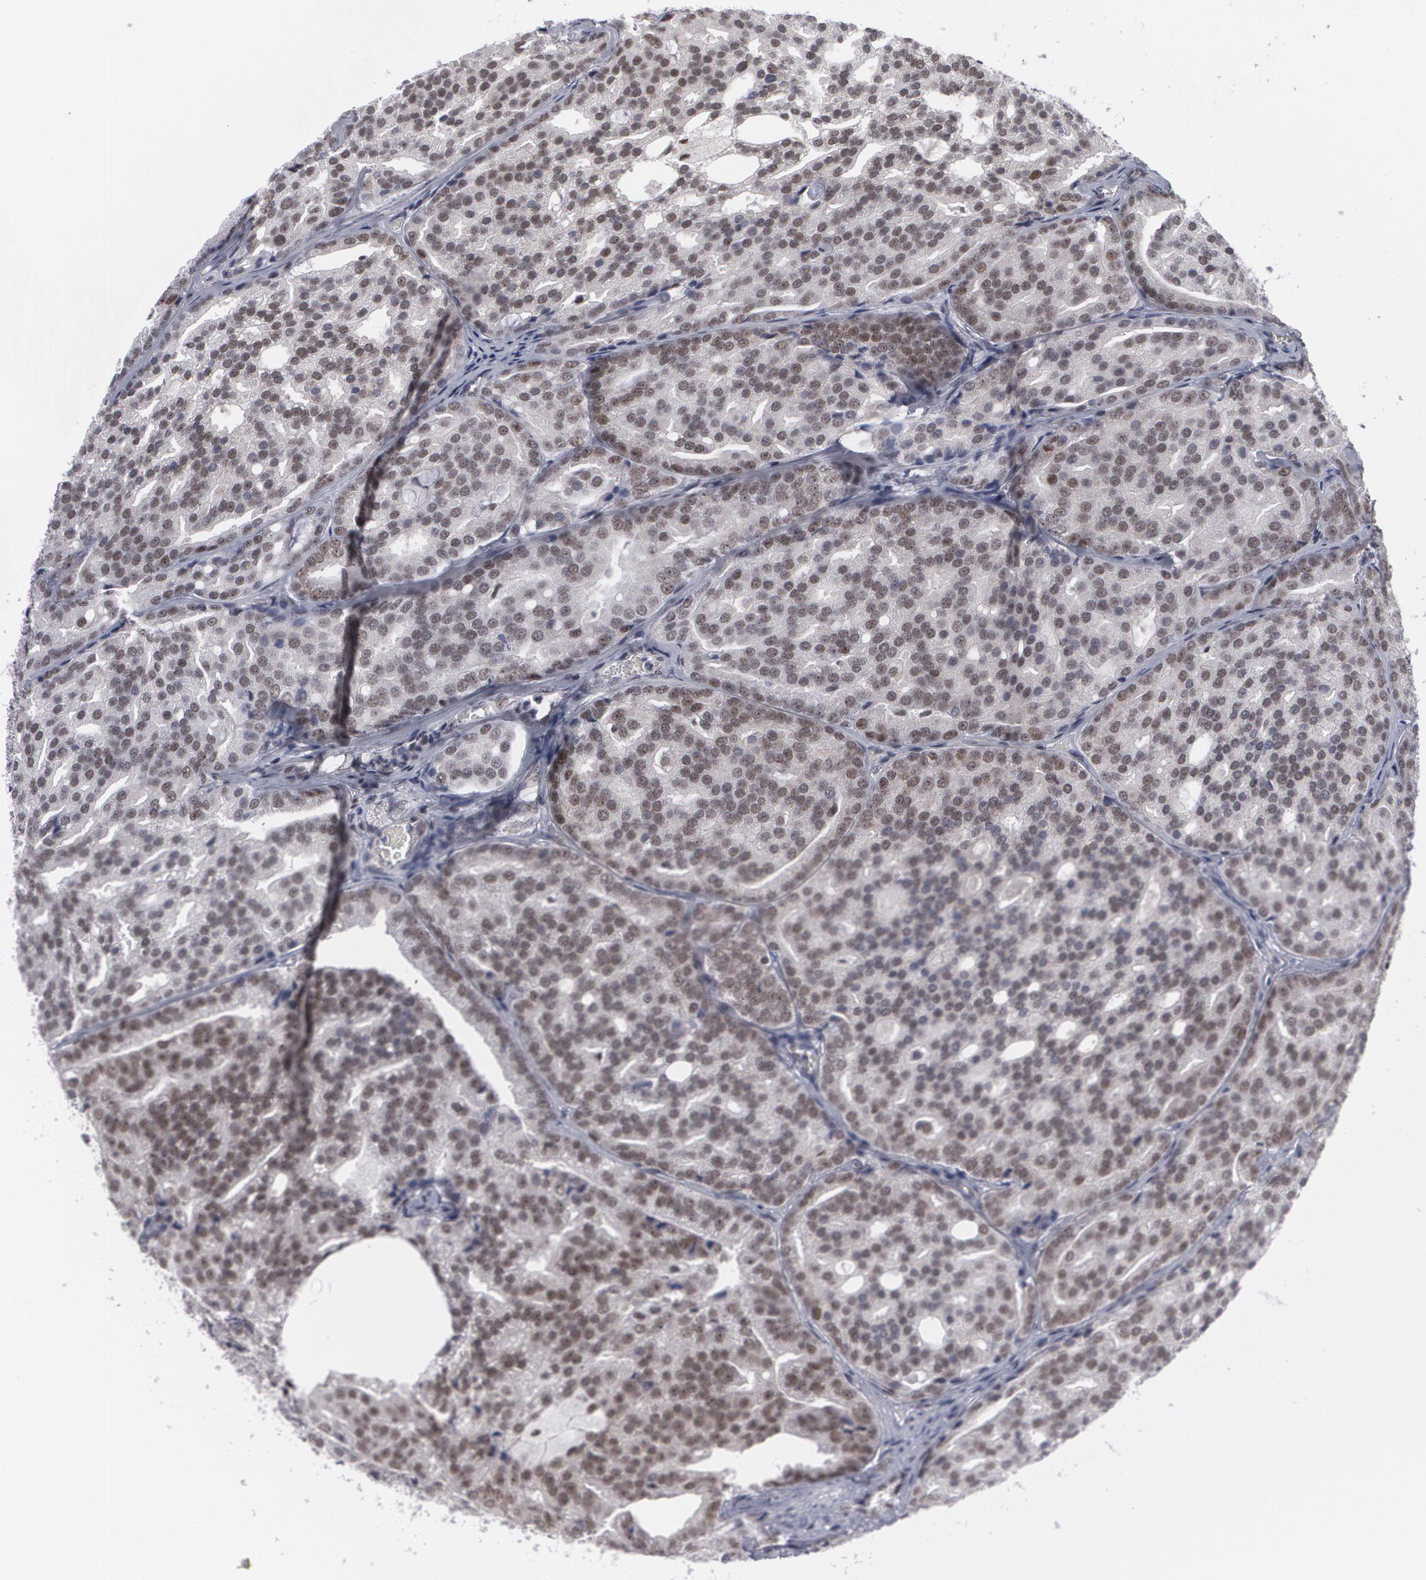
{"staining": {"intensity": "weak", "quantity": "25%-75%", "location": "nuclear"}, "tissue": "prostate cancer", "cell_type": "Tumor cells", "image_type": "cancer", "snomed": [{"axis": "morphology", "description": "Adenocarcinoma, High grade"}, {"axis": "topography", "description": "Prostate"}], "caption": "A brown stain labels weak nuclear staining of a protein in human adenocarcinoma (high-grade) (prostate) tumor cells. (Brightfield microscopy of DAB IHC at high magnification).", "gene": "MCL1", "patient": {"sex": "male", "age": 64}}